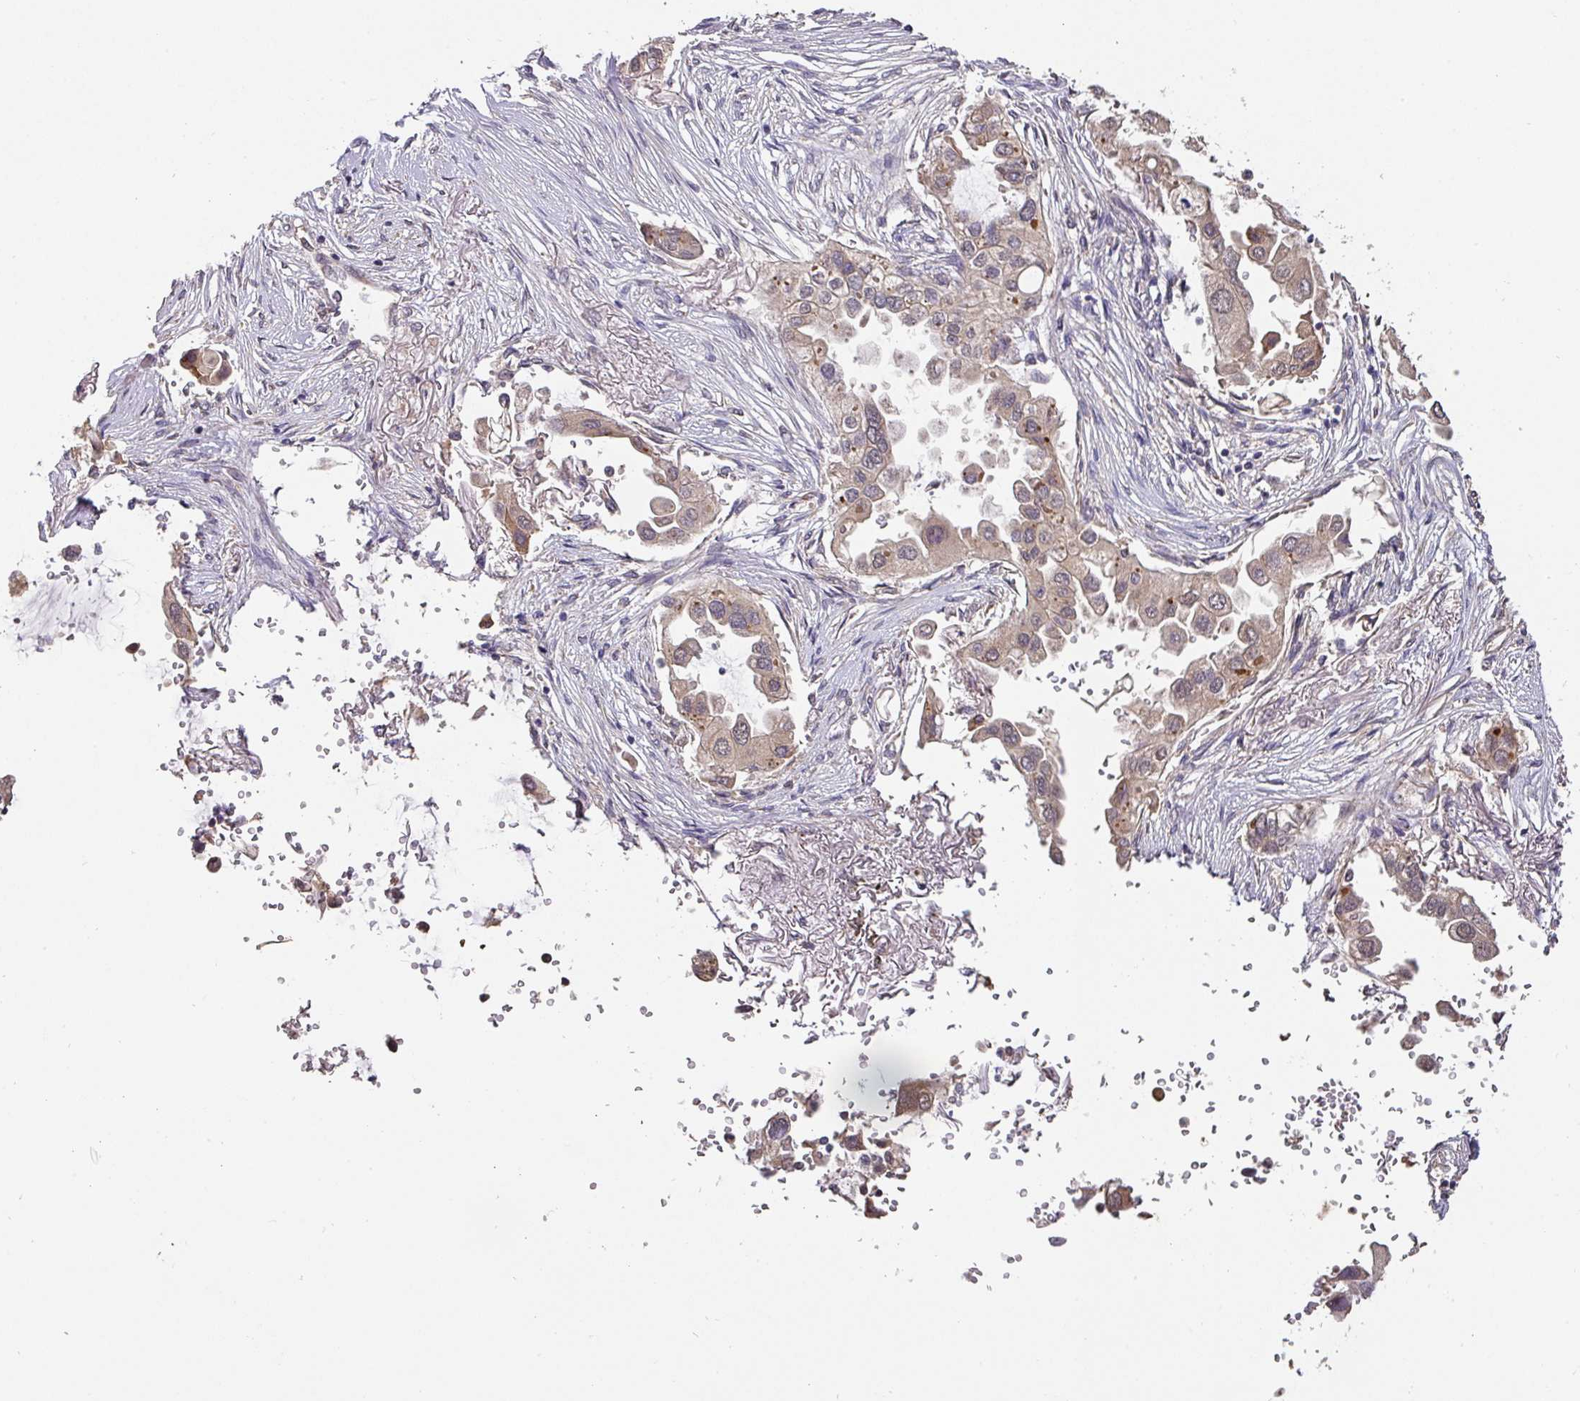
{"staining": {"intensity": "weak", "quantity": ">75%", "location": "cytoplasmic/membranous"}, "tissue": "lung cancer", "cell_type": "Tumor cells", "image_type": "cancer", "snomed": [{"axis": "morphology", "description": "Adenocarcinoma, NOS"}, {"axis": "topography", "description": "Lung"}], "caption": "A photomicrograph of human lung cancer (adenocarcinoma) stained for a protein displays weak cytoplasmic/membranous brown staining in tumor cells.", "gene": "ACVR2B", "patient": {"sex": "female", "age": 76}}